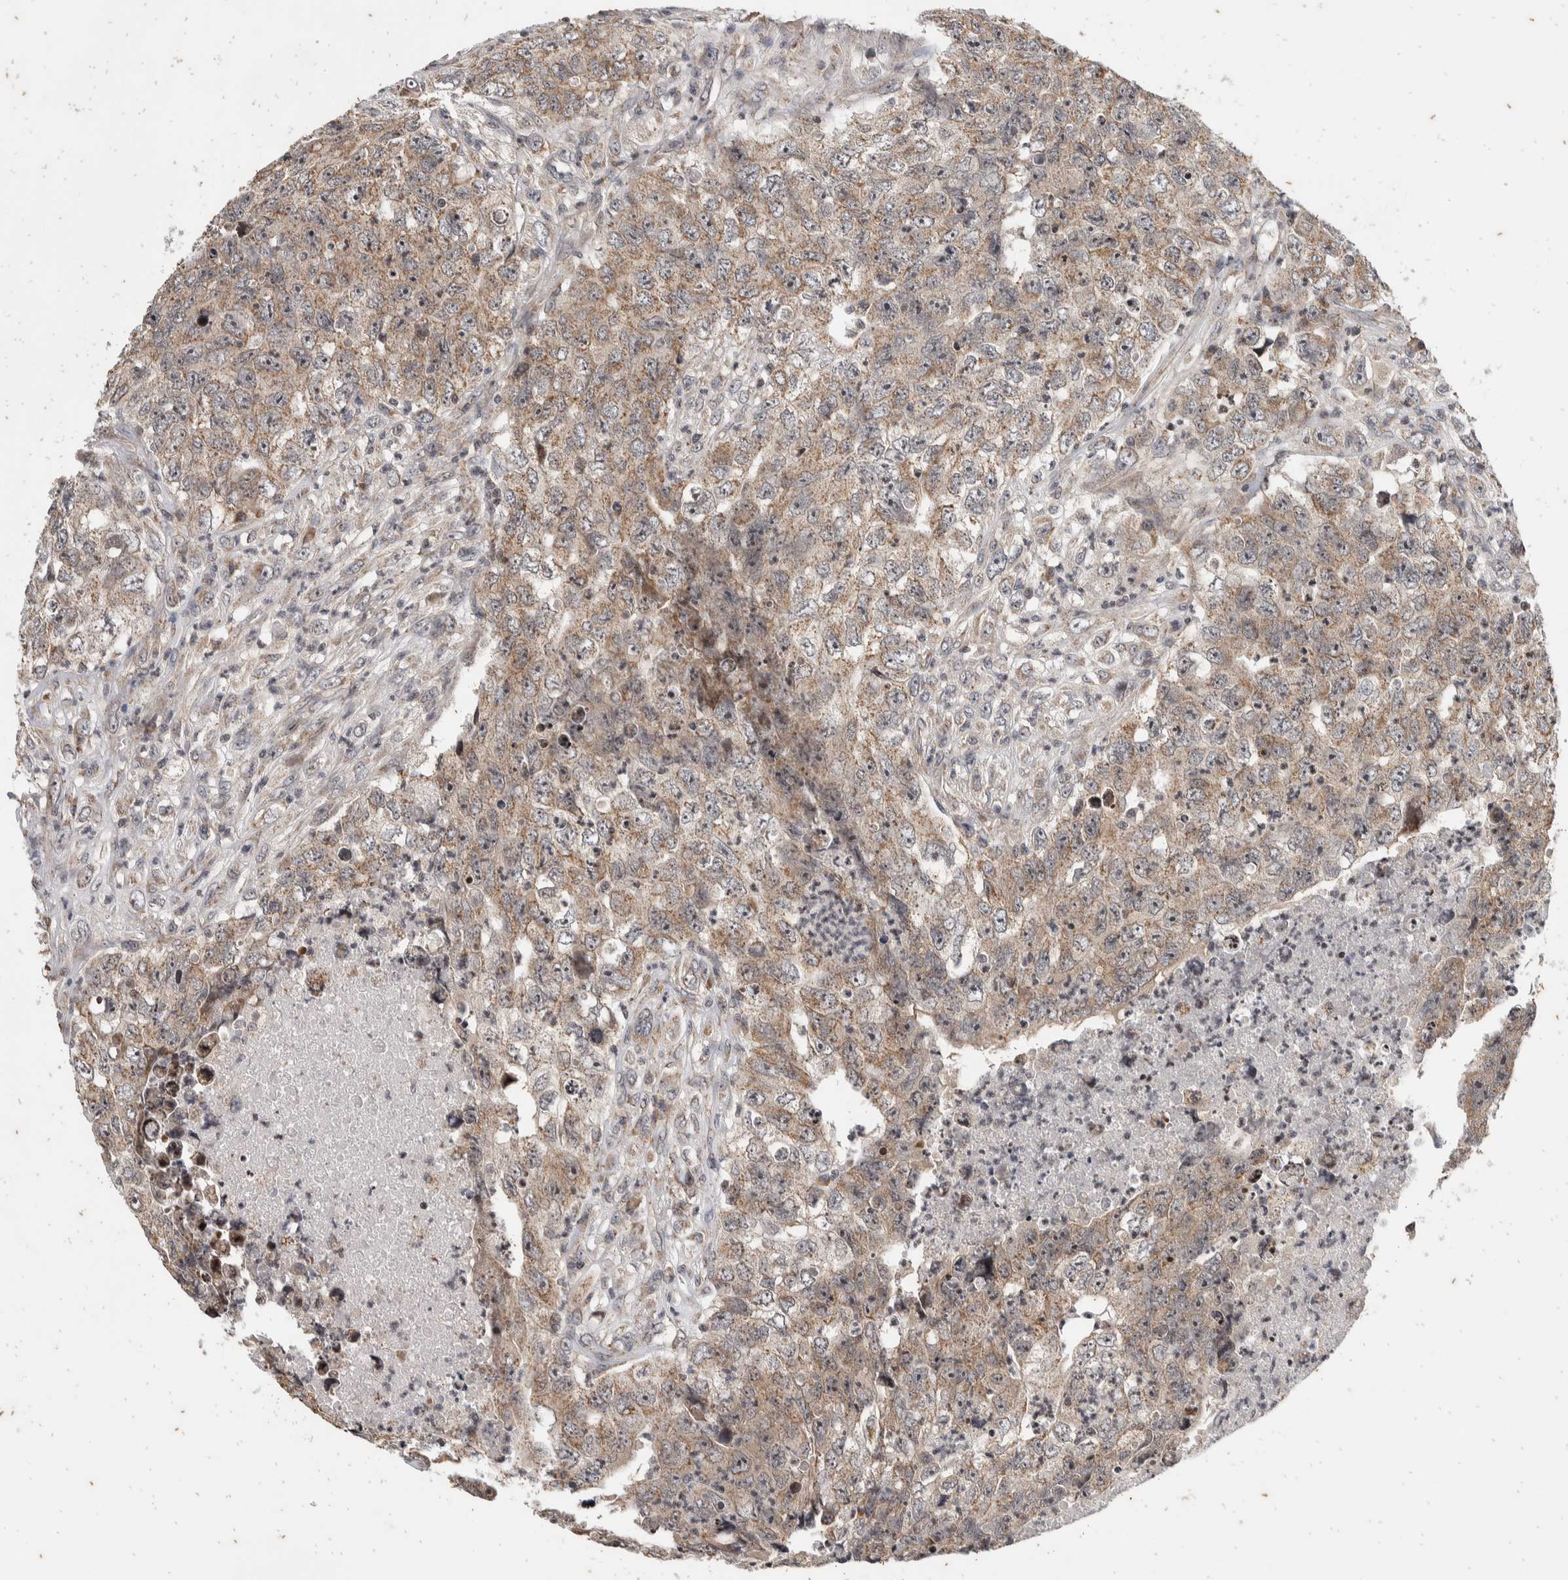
{"staining": {"intensity": "moderate", "quantity": "<25%", "location": "nuclear"}, "tissue": "testis cancer", "cell_type": "Tumor cells", "image_type": "cancer", "snomed": [{"axis": "morphology", "description": "Carcinoma, Embryonal, NOS"}, {"axis": "topography", "description": "Testis"}], "caption": "Embryonal carcinoma (testis) stained with DAB IHC shows low levels of moderate nuclear expression in about <25% of tumor cells.", "gene": "ATXN7L1", "patient": {"sex": "male", "age": 32}}